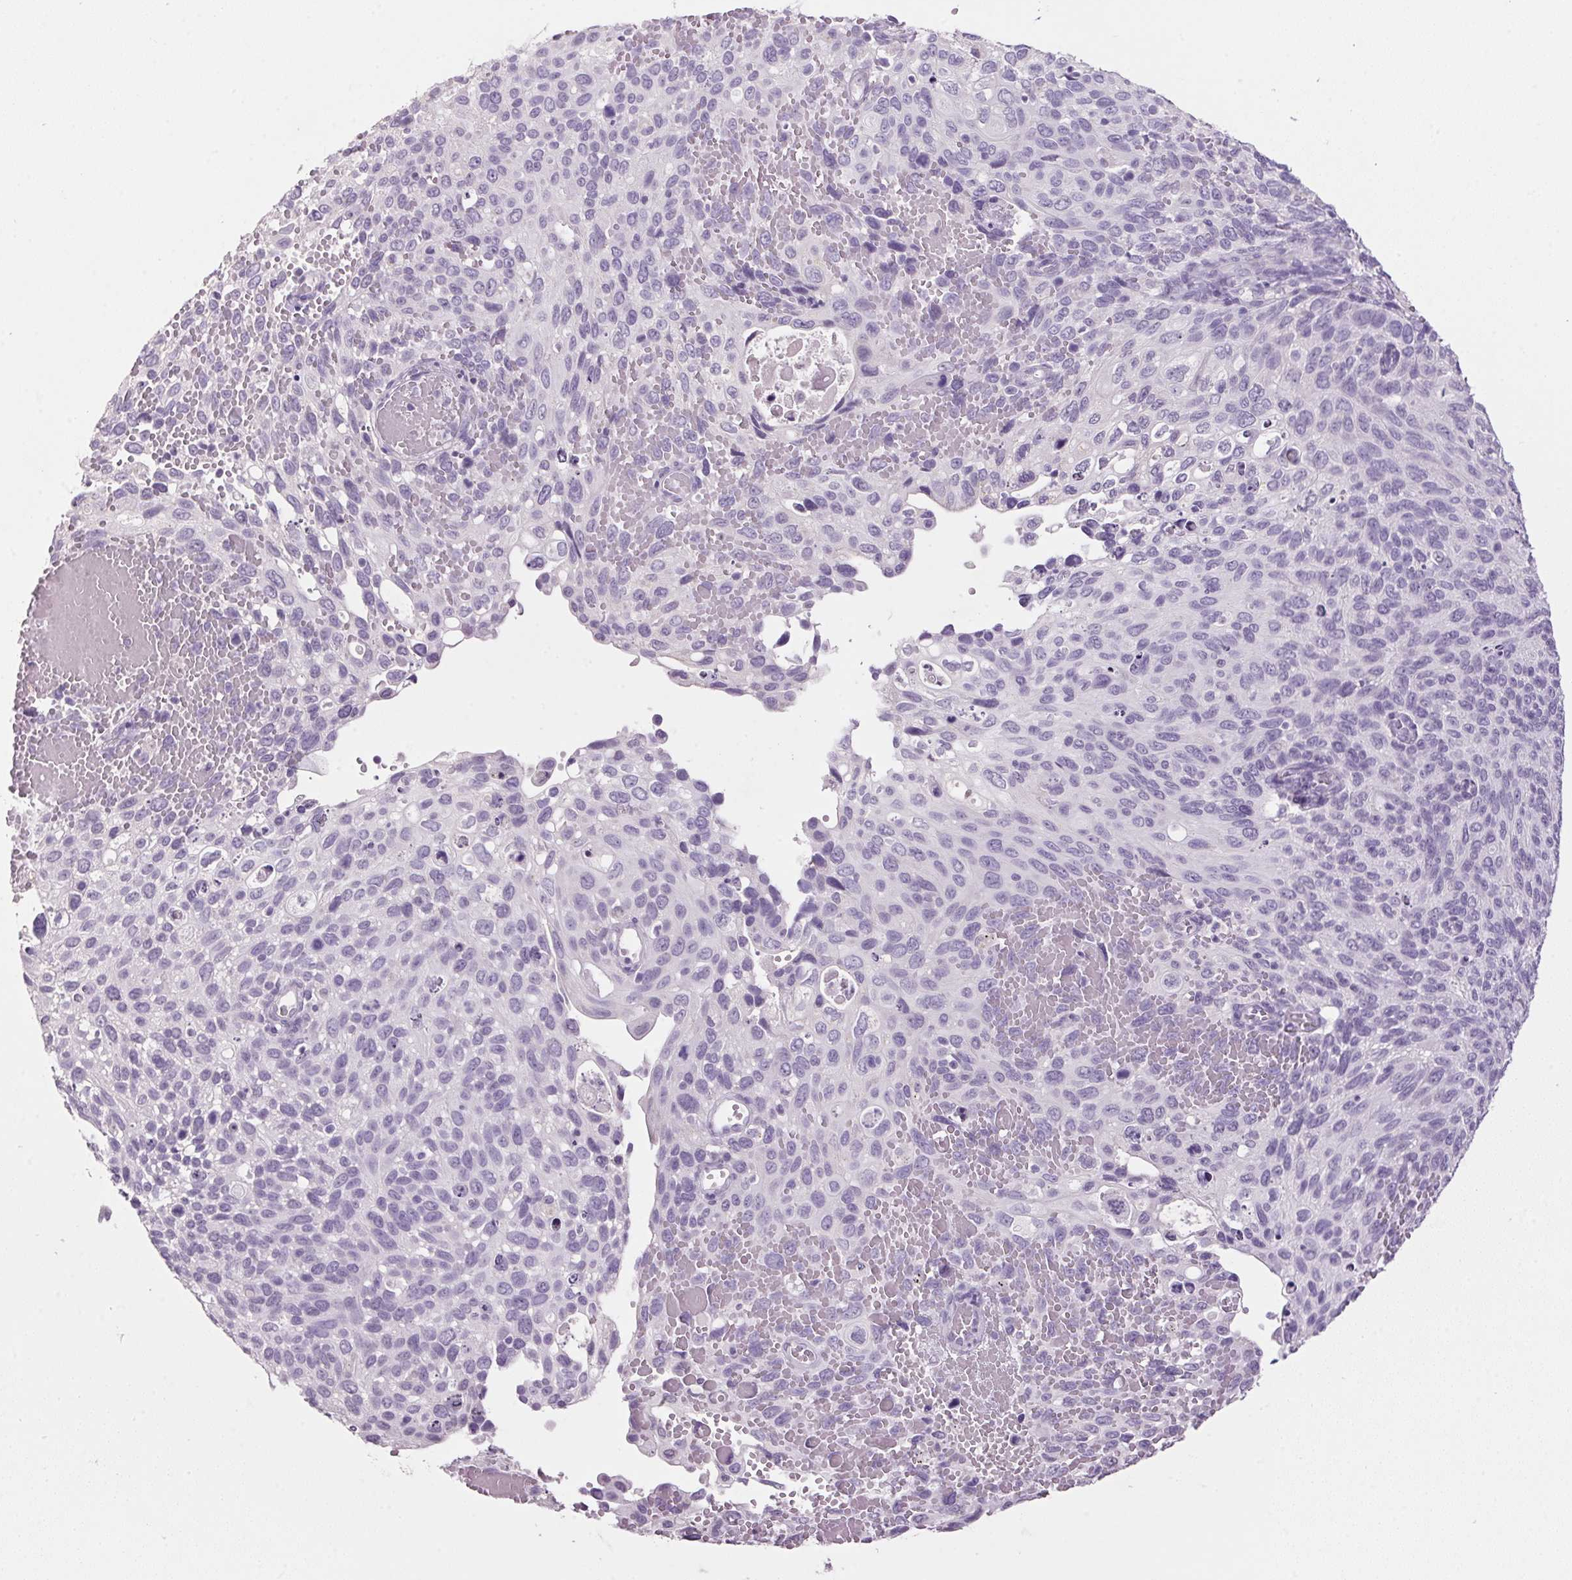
{"staining": {"intensity": "negative", "quantity": "none", "location": "none"}, "tissue": "cervical cancer", "cell_type": "Tumor cells", "image_type": "cancer", "snomed": [{"axis": "morphology", "description": "Squamous cell carcinoma, NOS"}, {"axis": "topography", "description": "Cervix"}], "caption": "This is an IHC histopathology image of squamous cell carcinoma (cervical). There is no positivity in tumor cells.", "gene": "PPP1R1A", "patient": {"sex": "female", "age": 70}}